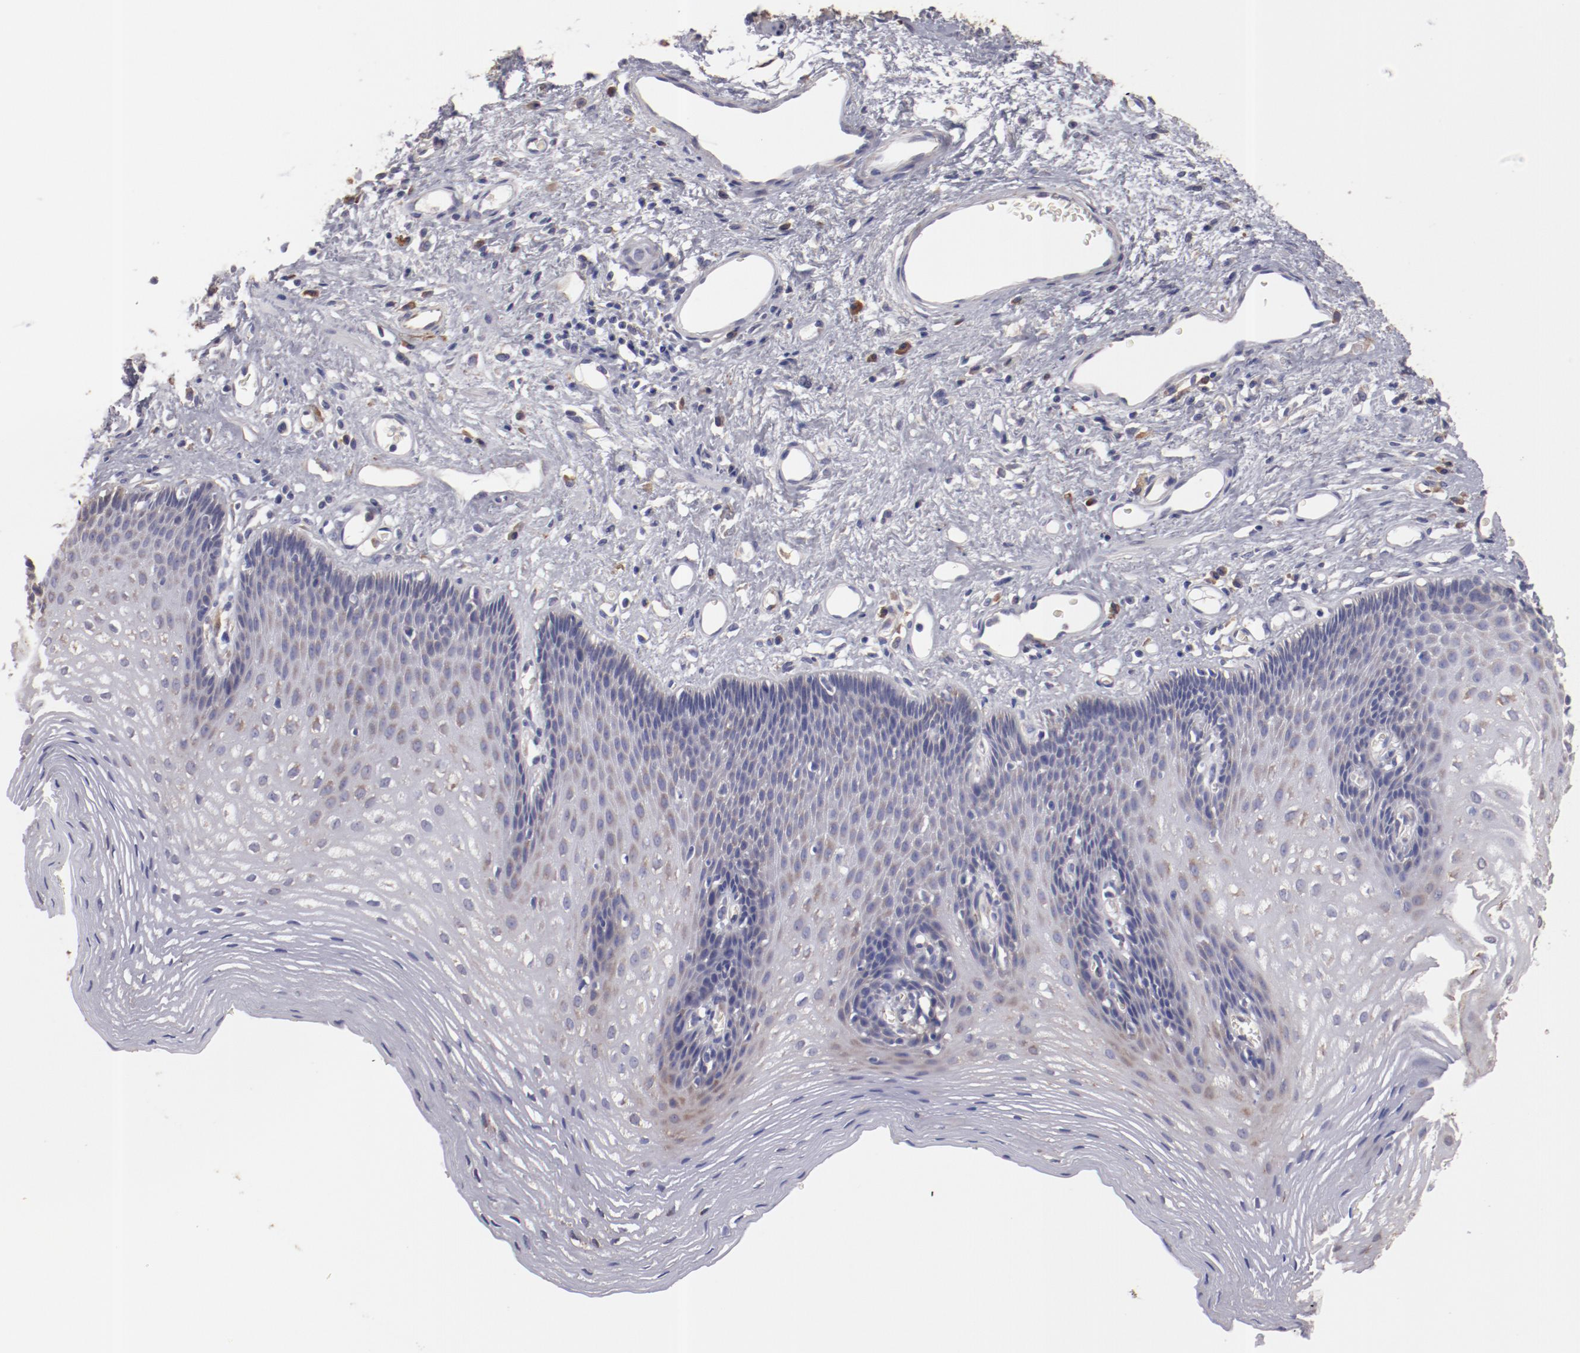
{"staining": {"intensity": "weak", "quantity": "25%-75%", "location": "cytoplasmic/membranous"}, "tissue": "esophagus", "cell_type": "Squamous epithelial cells", "image_type": "normal", "snomed": [{"axis": "morphology", "description": "Normal tissue, NOS"}, {"axis": "topography", "description": "Esophagus"}], "caption": "The histopathology image reveals a brown stain indicating the presence of a protein in the cytoplasmic/membranous of squamous epithelial cells in esophagus.", "gene": "ENTPD5", "patient": {"sex": "female", "age": 70}}